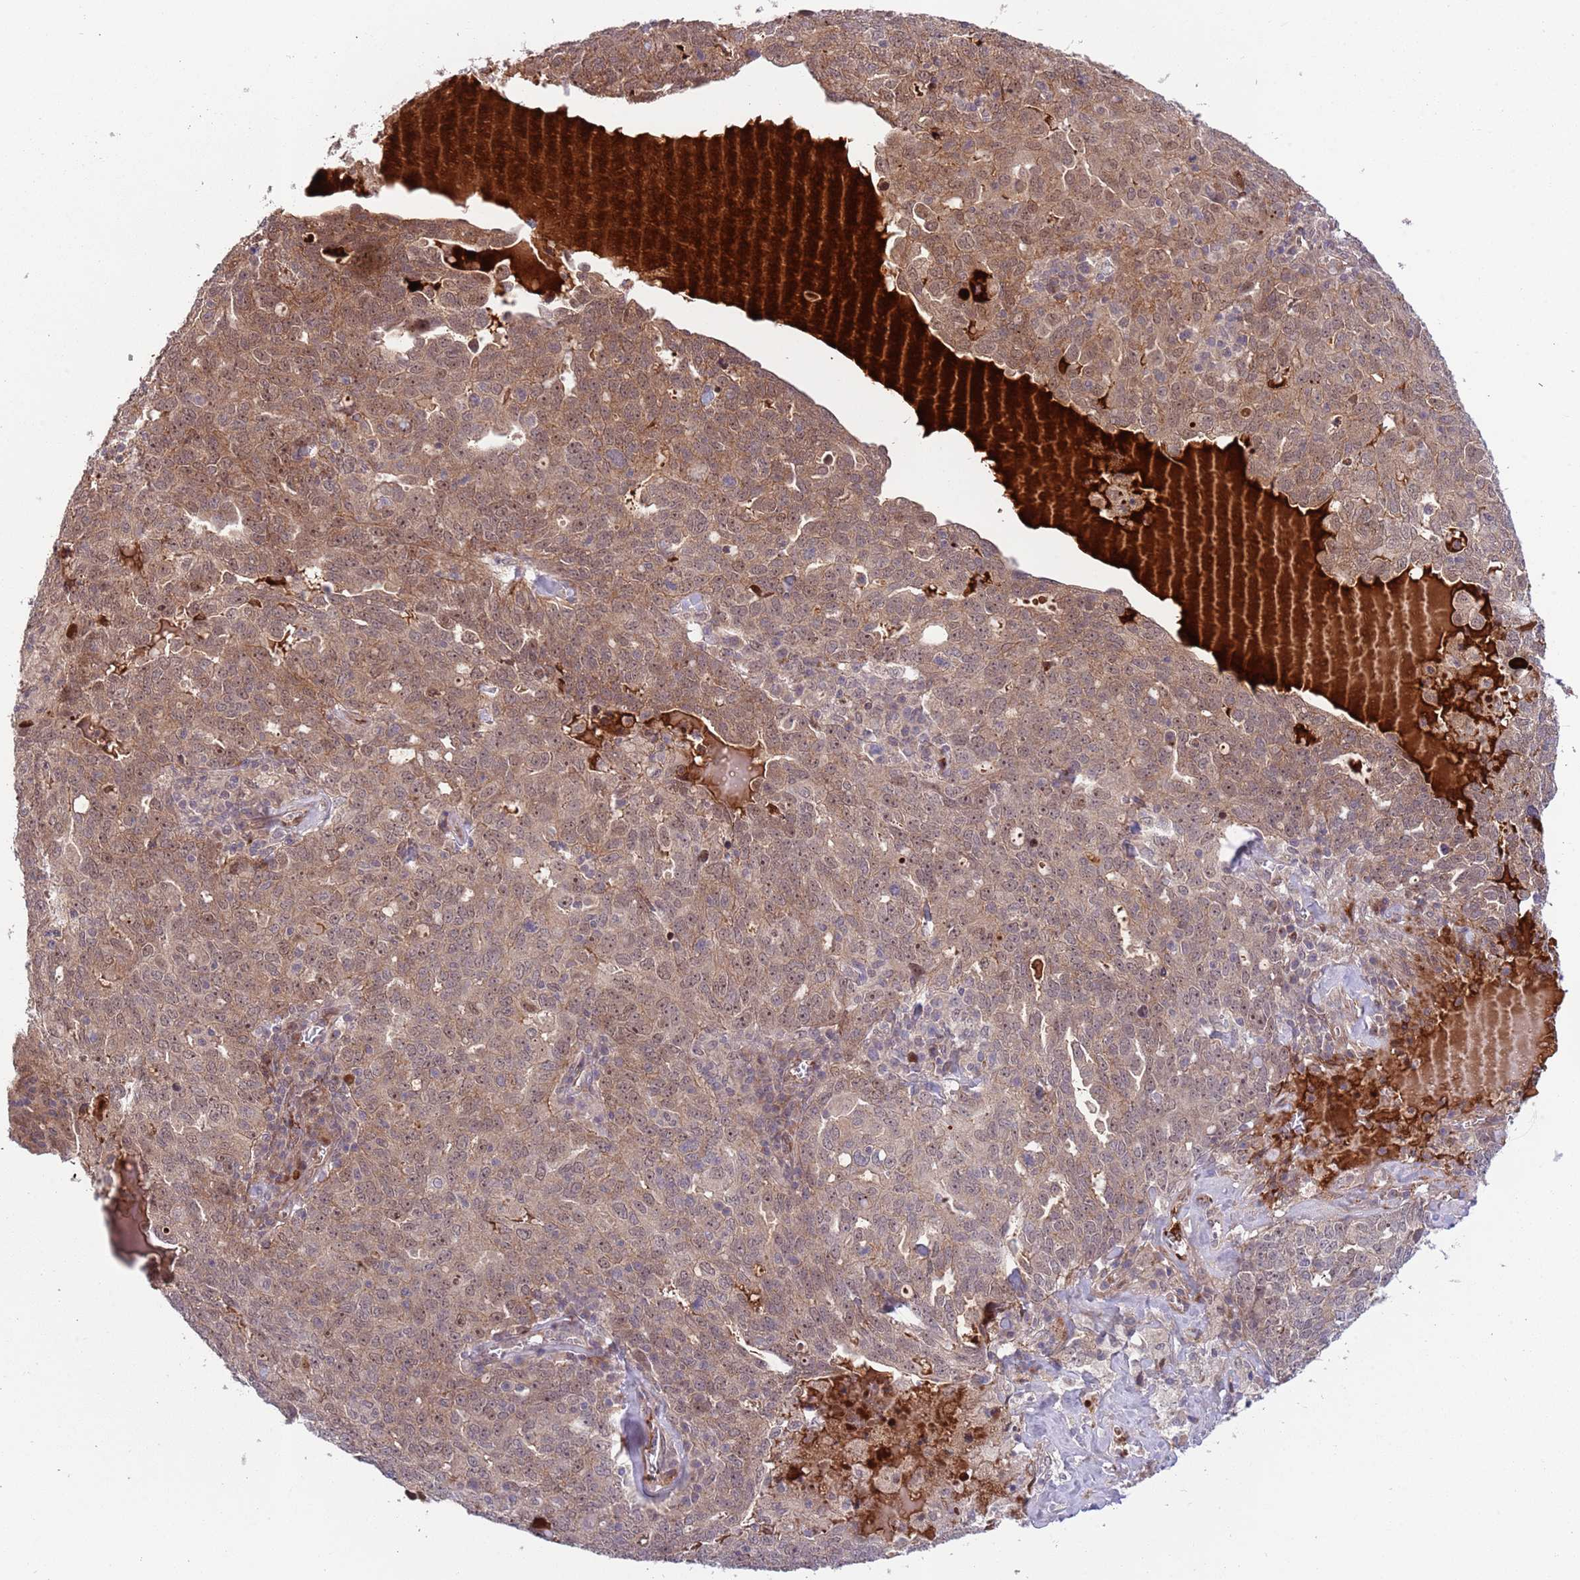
{"staining": {"intensity": "weak", "quantity": ">75%", "location": "cytoplasmic/membranous,nuclear"}, "tissue": "ovarian cancer", "cell_type": "Tumor cells", "image_type": "cancer", "snomed": [{"axis": "morphology", "description": "Carcinoma, endometroid"}, {"axis": "topography", "description": "Ovary"}], "caption": "A histopathology image of human ovarian cancer stained for a protein displays weak cytoplasmic/membranous and nuclear brown staining in tumor cells. The staining was performed using DAB (3,3'-diaminobenzidine) to visualize the protein expression in brown, while the nuclei were stained in blue with hematoxylin (Magnification: 20x).", "gene": "NT5DC4", "patient": {"sex": "female", "age": 62}}